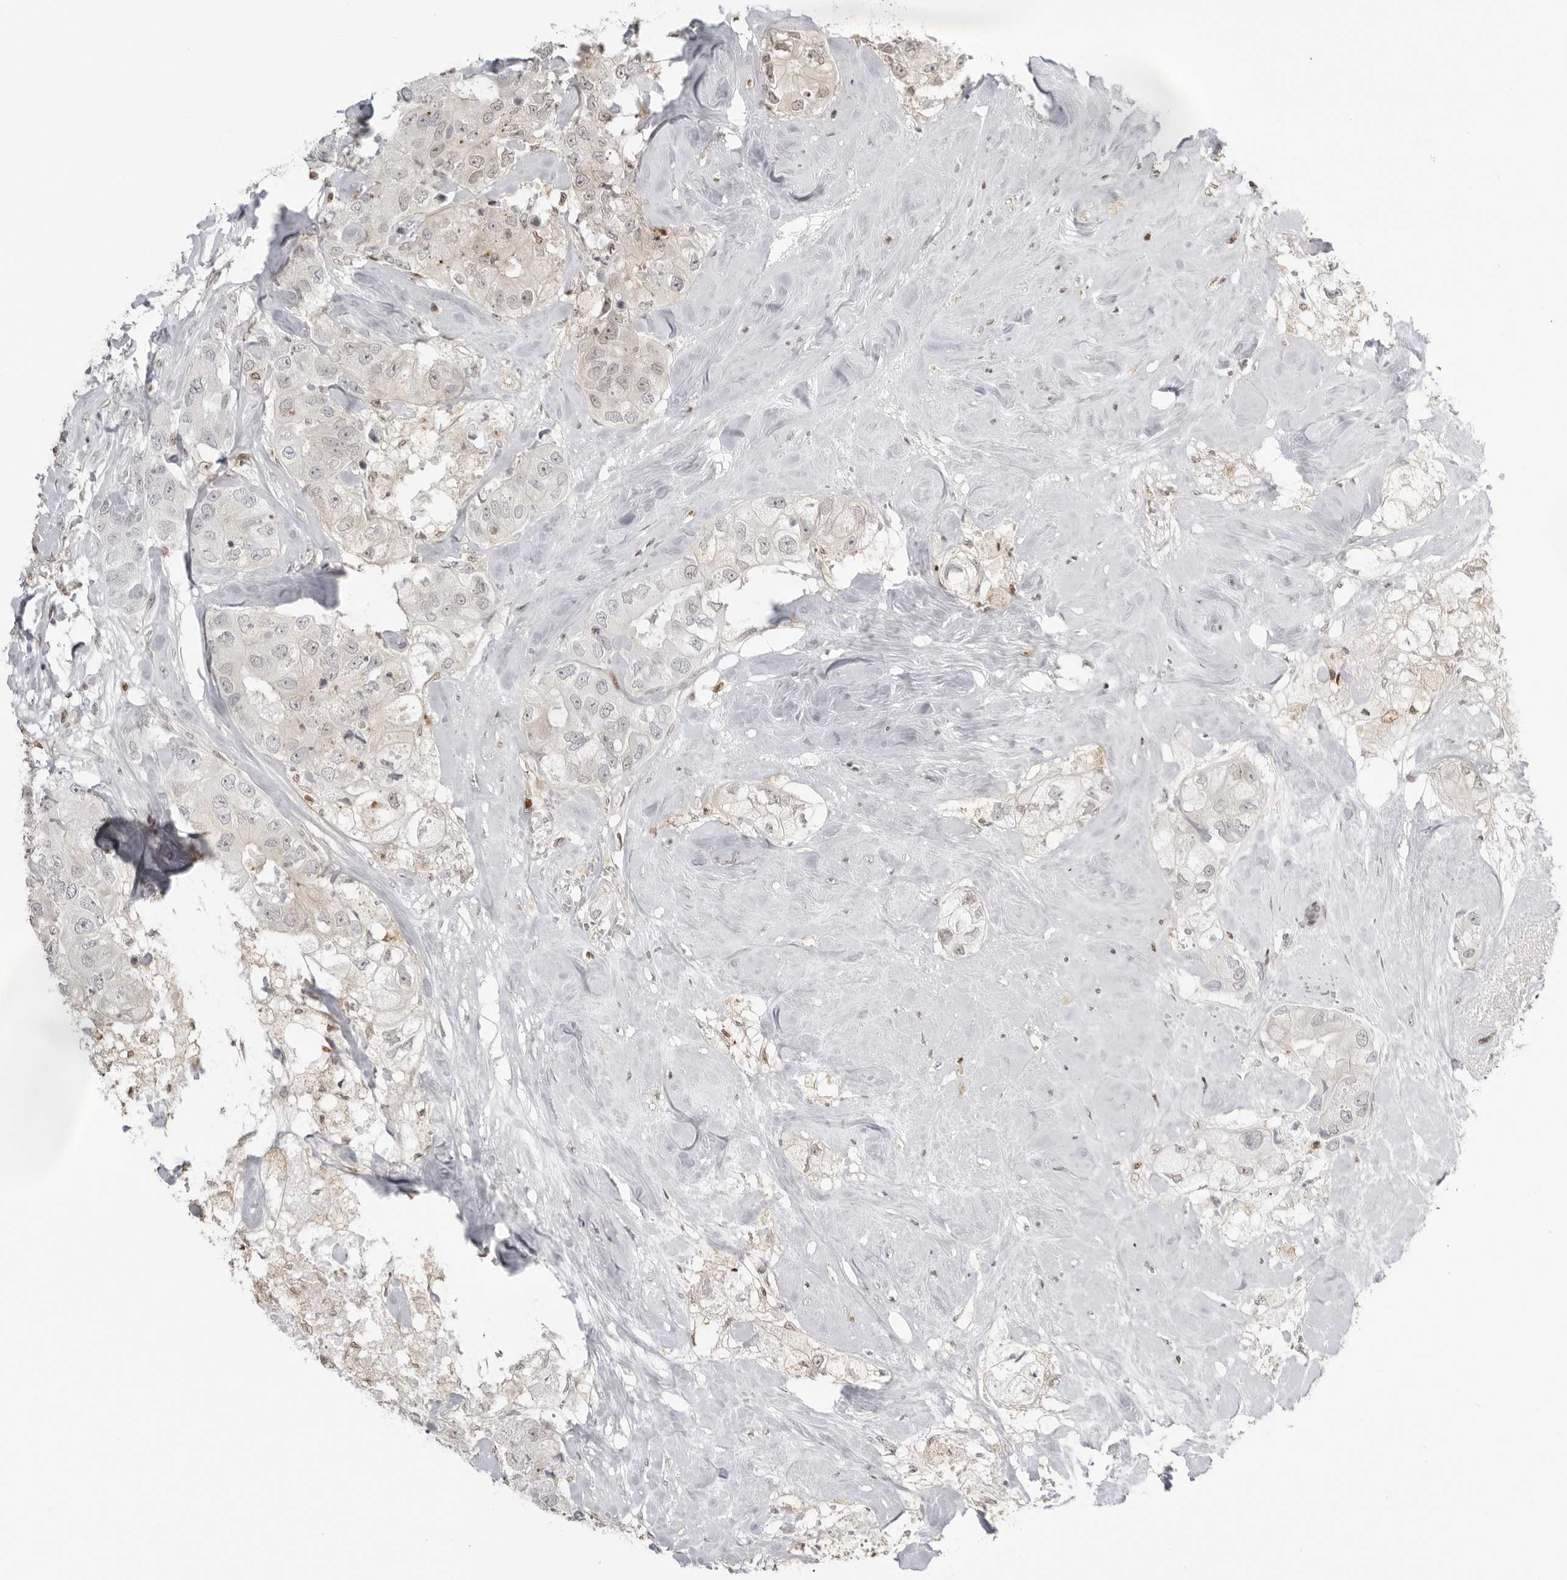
{"staining": {"intensity": "weak", "quantity": "25%-75%", "location": "nuclear"}, "tissue": "breast cancer", "cell_type": "Tumor cells", "image_type": "cancer", "snomed": [{"axis": "morphology", "description": "Duct carcinoma"}, {"axis": "topography", "description": "Breast"}], "caption": "Immunohistochemistry photomicrograph of human breast cancer stained for a protein (brown), which reveals low levels of weak nuclear positivity in about 25%-75% of tumor cells.", "gene": "RNF146", "patient": {"sex": "female", "age": 62}}